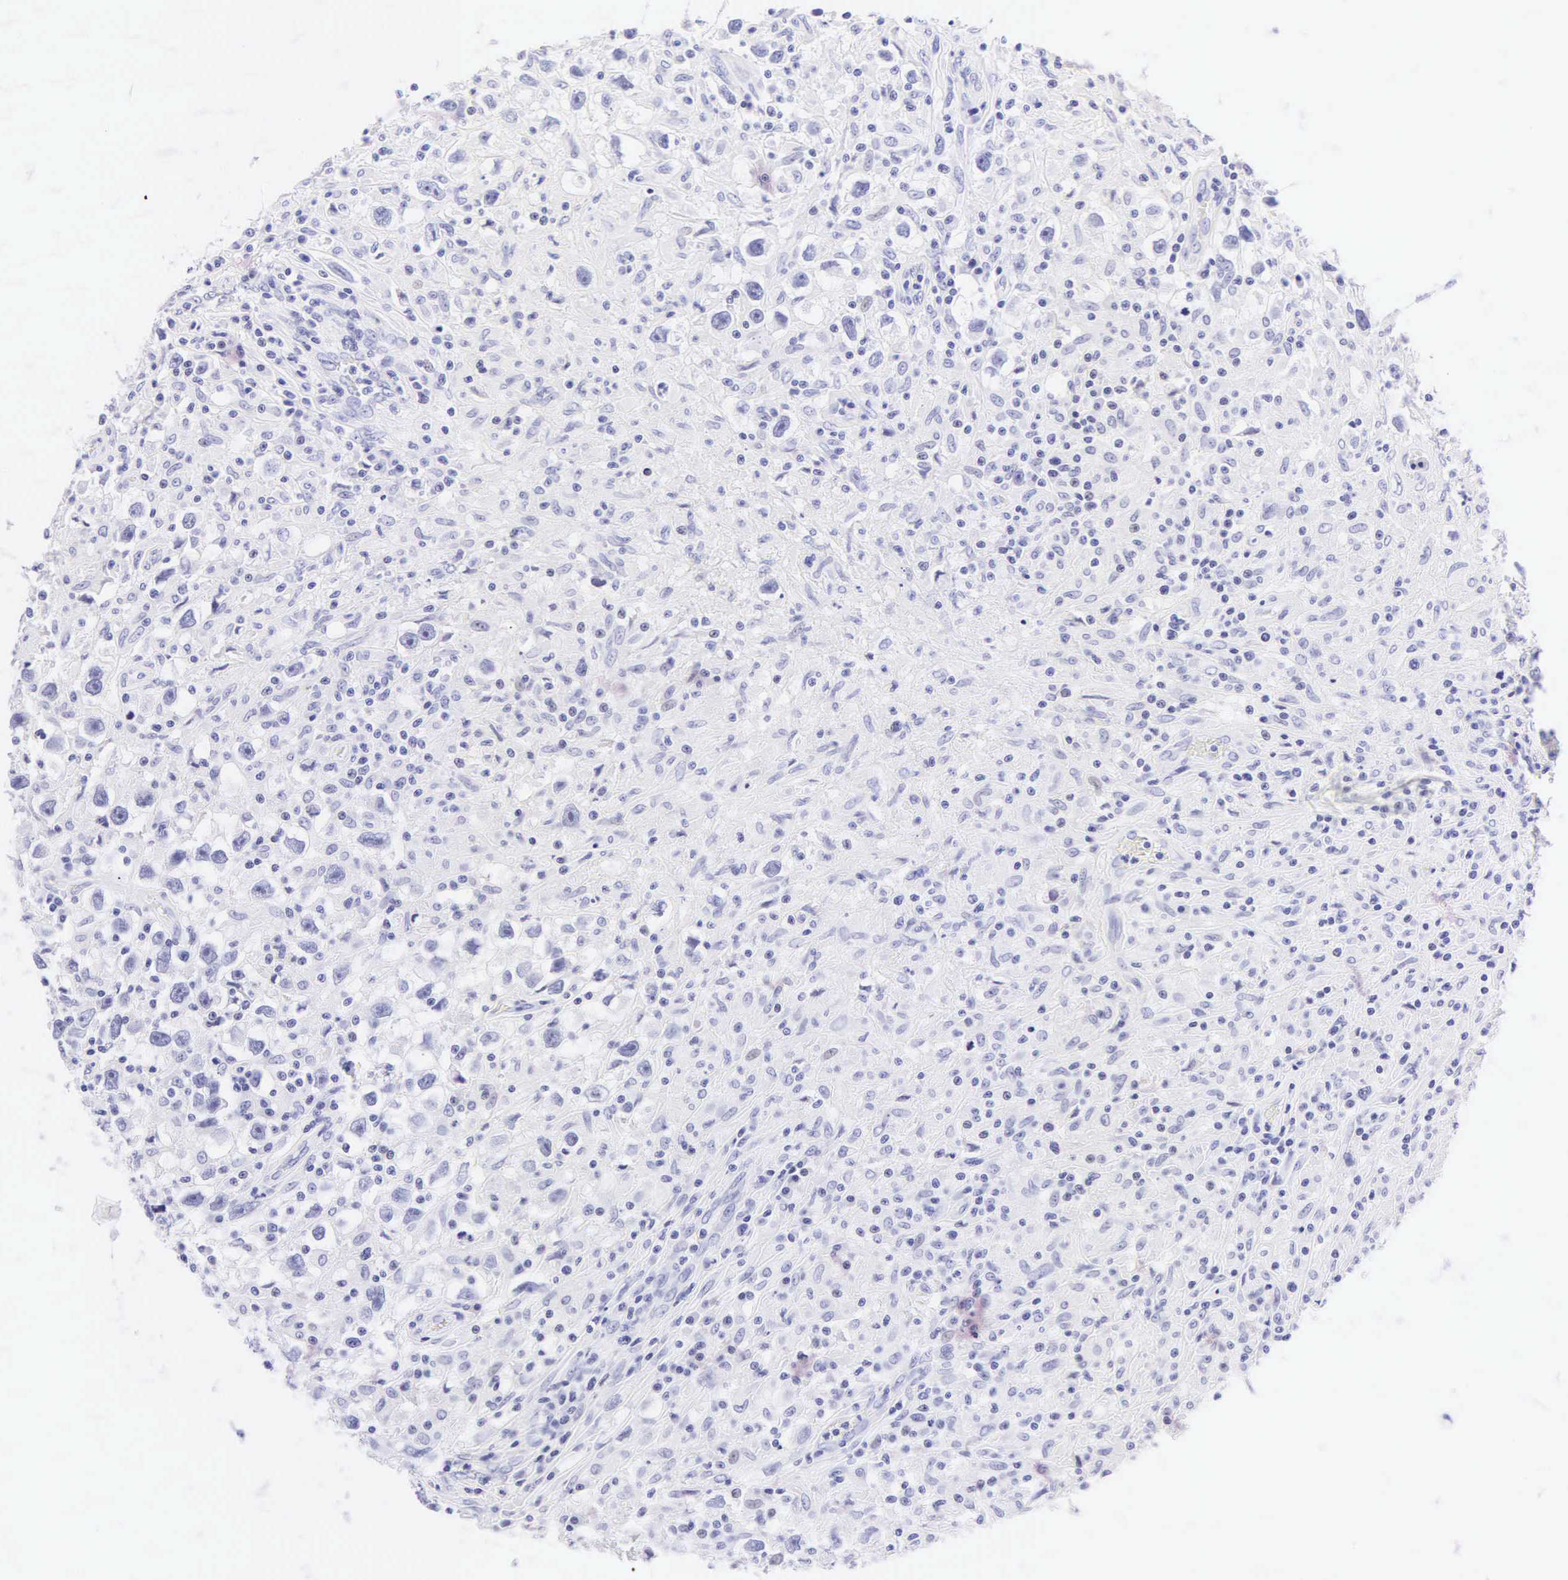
{"staining": {"intensity": "negative", "quantity": "none", "location": "none"}, "tissue": "testis cancer", "cell_type": "Tumor cells", "image_type": "cancer", "snomed": [{"axis": "morphology", "description": "Seminoma, NOS"}, {"axis": "topography", "description": "Testis"}], "caption": "Immunohistochemistry of seminoma (testis) shows no expression in tumor cells. (DAB IHC, high magnification).", "gene": "KRT20", "patient": {"sex": "male", "age": 34}}